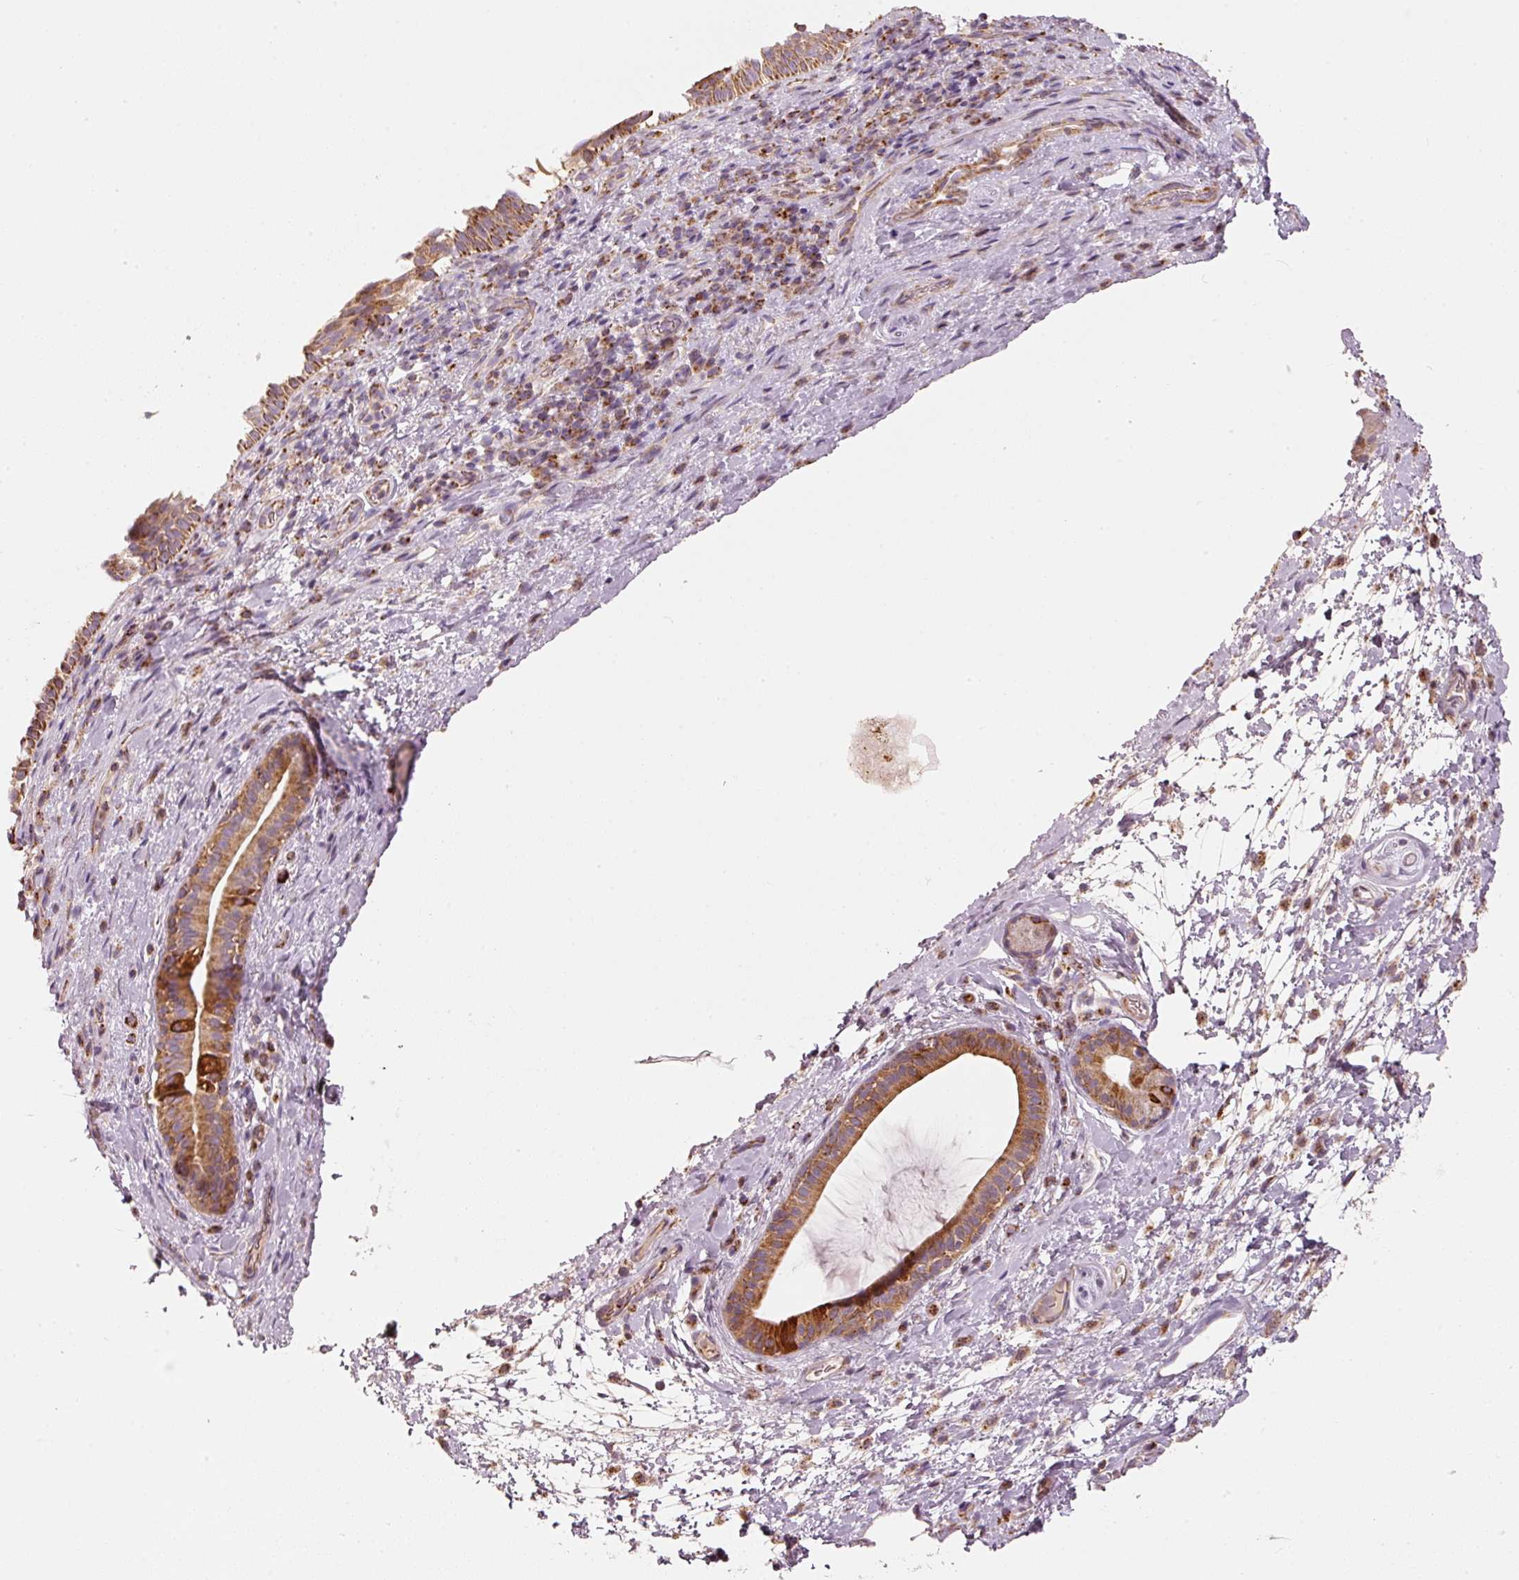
{"staining": {"intensity": "strong", "quantity": ">75%", "location": "cytoplasmic/membranous"}, "tissue": "nasopharynx", "cell_type": "Respiratory epithelial cells", "image_type": "normal", "snomed": [{"axis": "morphology", "description": "Normal tissue, NOS"}, {"axis": "topography", "description": "Lymph node"}, {"axis": "topography", "description": "Cartilage tissue"}, {"axis": "topography", "description": "Nasopharynx"}], "caption": "This is an image of immunohistochemistry (IHC) staining of unremarkable nasopharynx, which shows strong staining in the cytoplasmic/membranous of respiratory epithelial cells.", "gene": "C17orf98", "patient": {"sex": "male", "age": 63}}